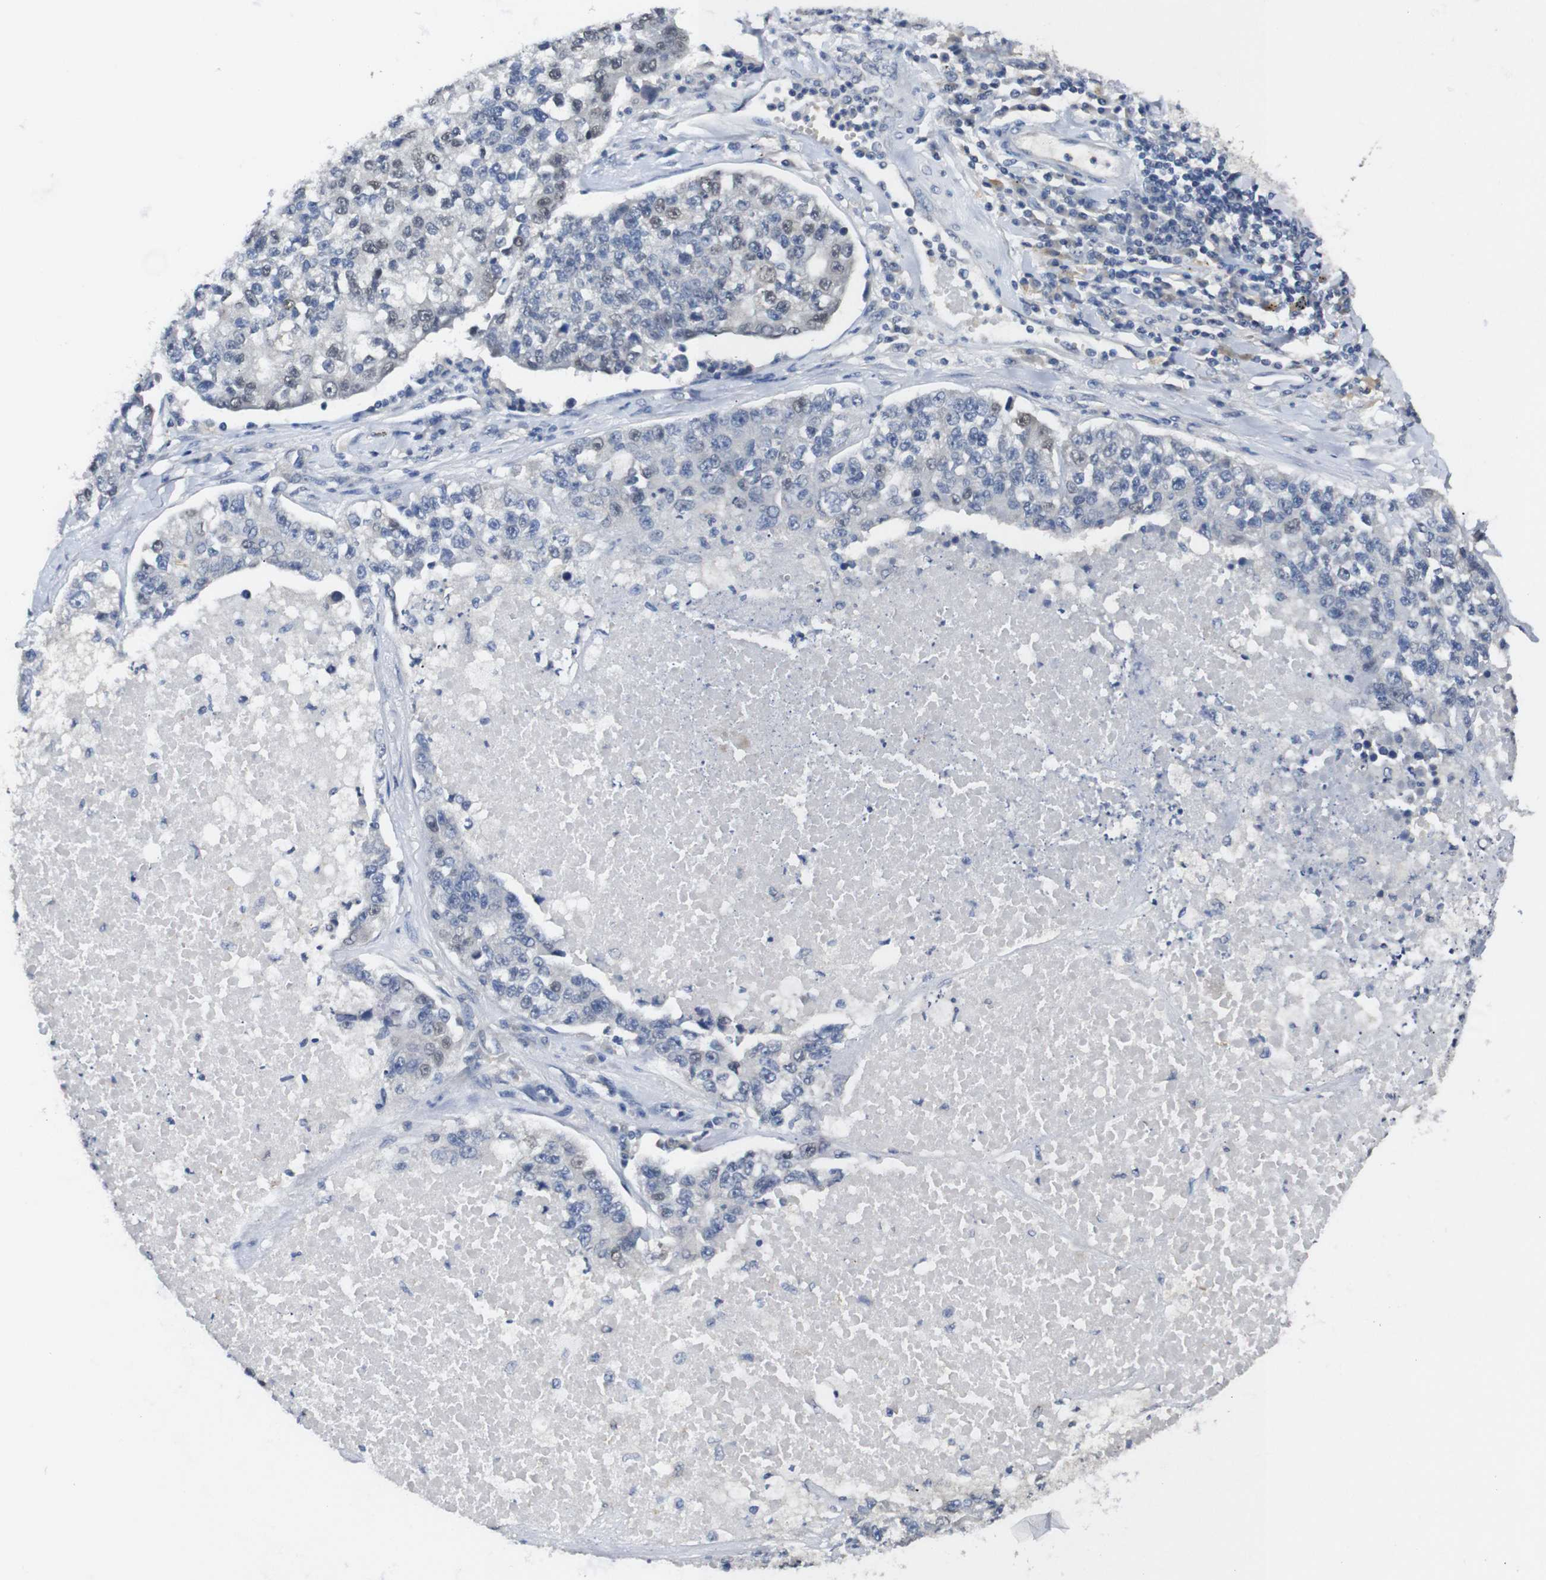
{"staining": {"intensity": "weak", "quantity": "<25%", "location": "nuclear"}, "tissue": "lung cancer", "cell_type": "Tumor cells", "image_type": "cancer", "snomed": [{"axis": "morphology", "description": "Adenocarcinoma, NOS"}, {"axis": "topography", "description": "Lung"}], "caption": "Immunohistochemical staining of human adenocarcinoma (lung) shows no significant expression in tumor cells. The staining was performed using DAB to visualize the protein expression in brown, while the nuclei were stained in blue with hematoxylin (Magnification: 20x).", "gene": "HNF1A", "patient": {"sex": "male", "age": 49}}